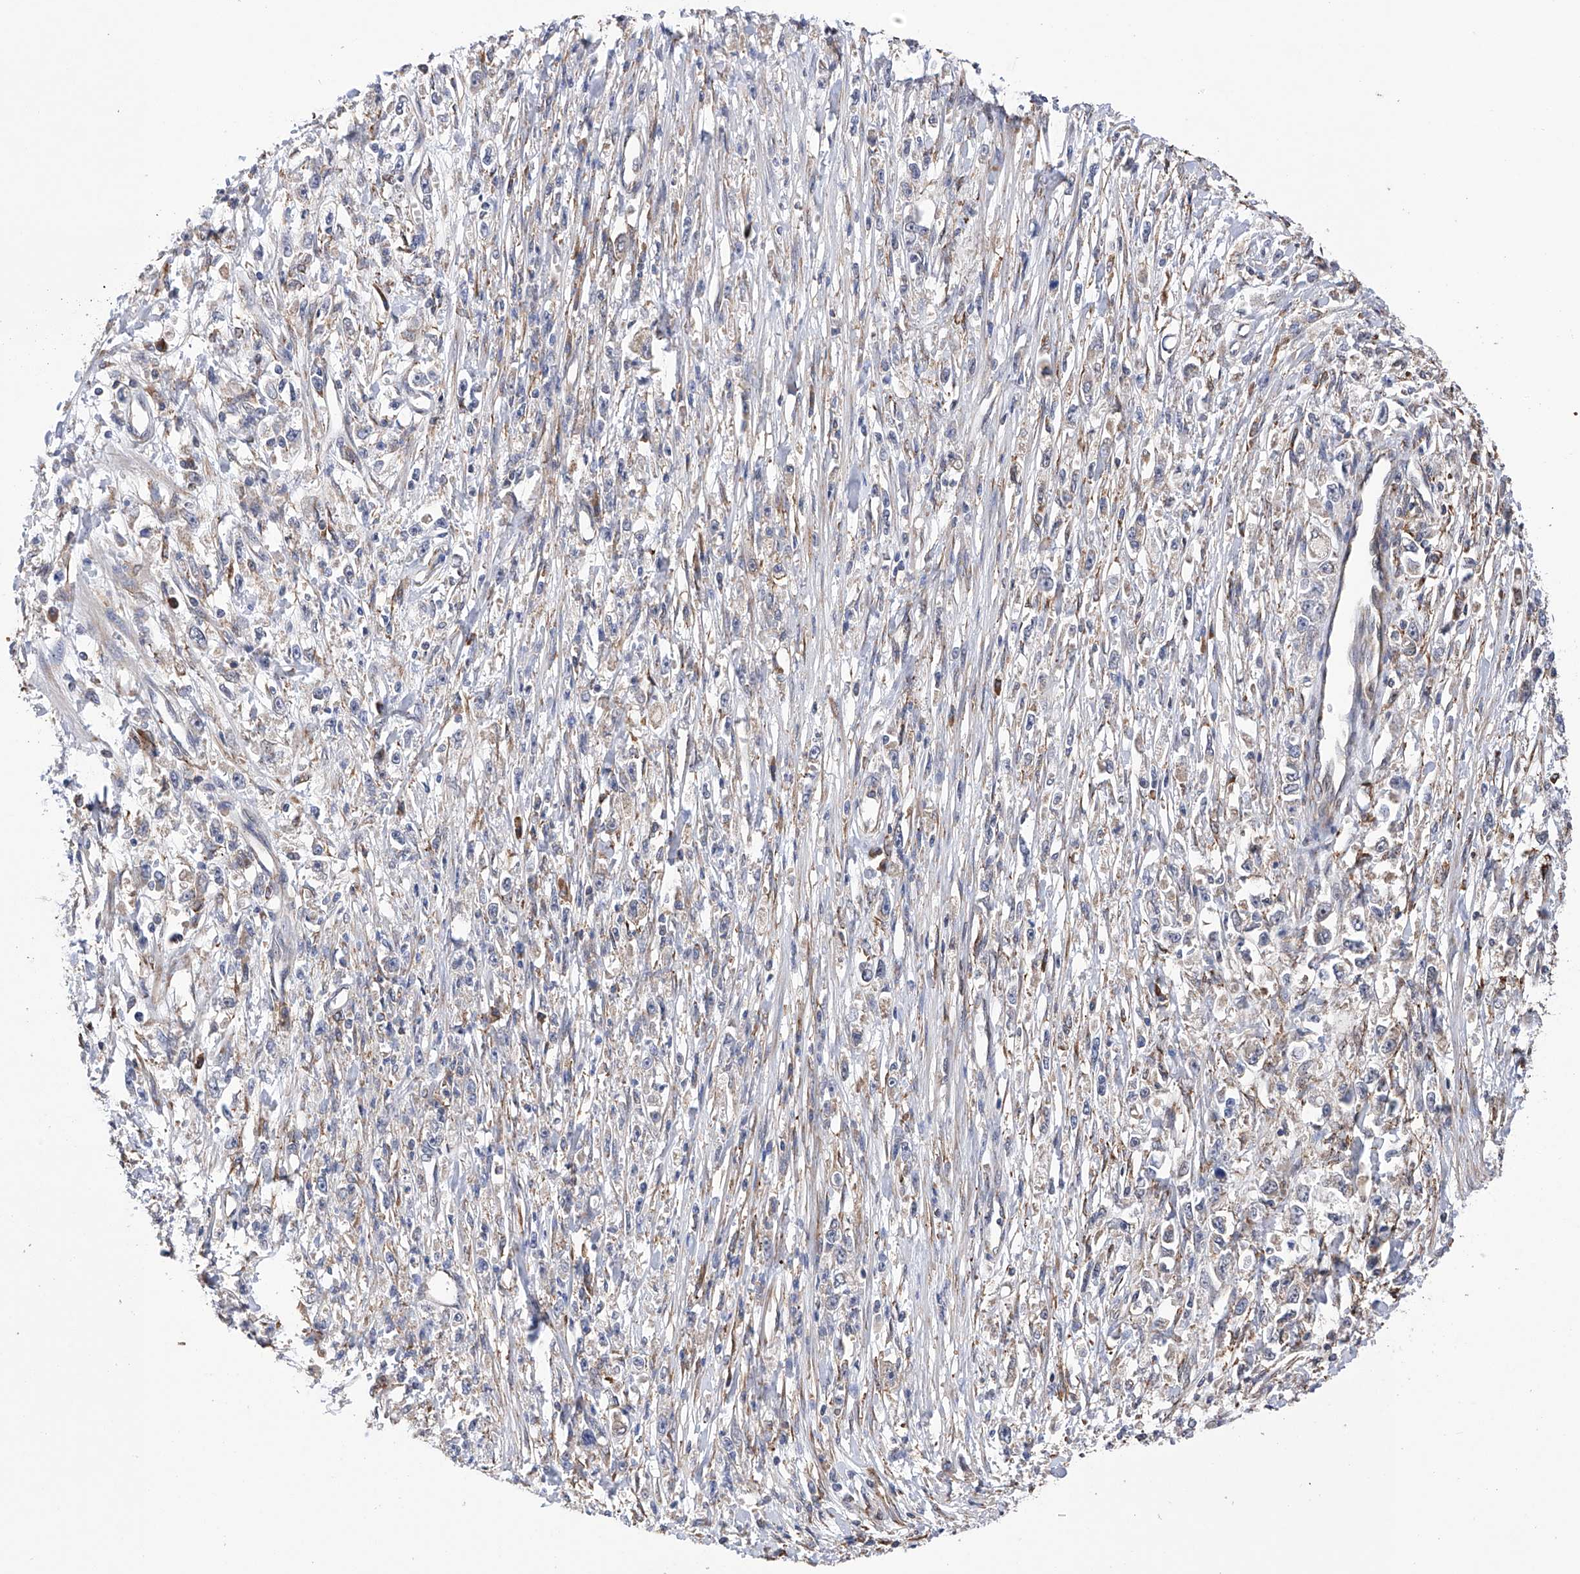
{"staining": {"intensity": "negative", "quantity": "none", "location": "none"}, "tissue": "stomach cancer", "cell_type": "Tumor cells", "image_type": "cancer", "snomed": [{"axis": "morphology", "description": "Adenocarcinoma, NOS"}, {"axis": "topography", "description": "Stomach"}], "caption": "IHC of stomach adenocarcinoma reveals no positivity in tumor cells.", "gene": "DNAH8", "patient": {"sex": "female", "age": 59}}